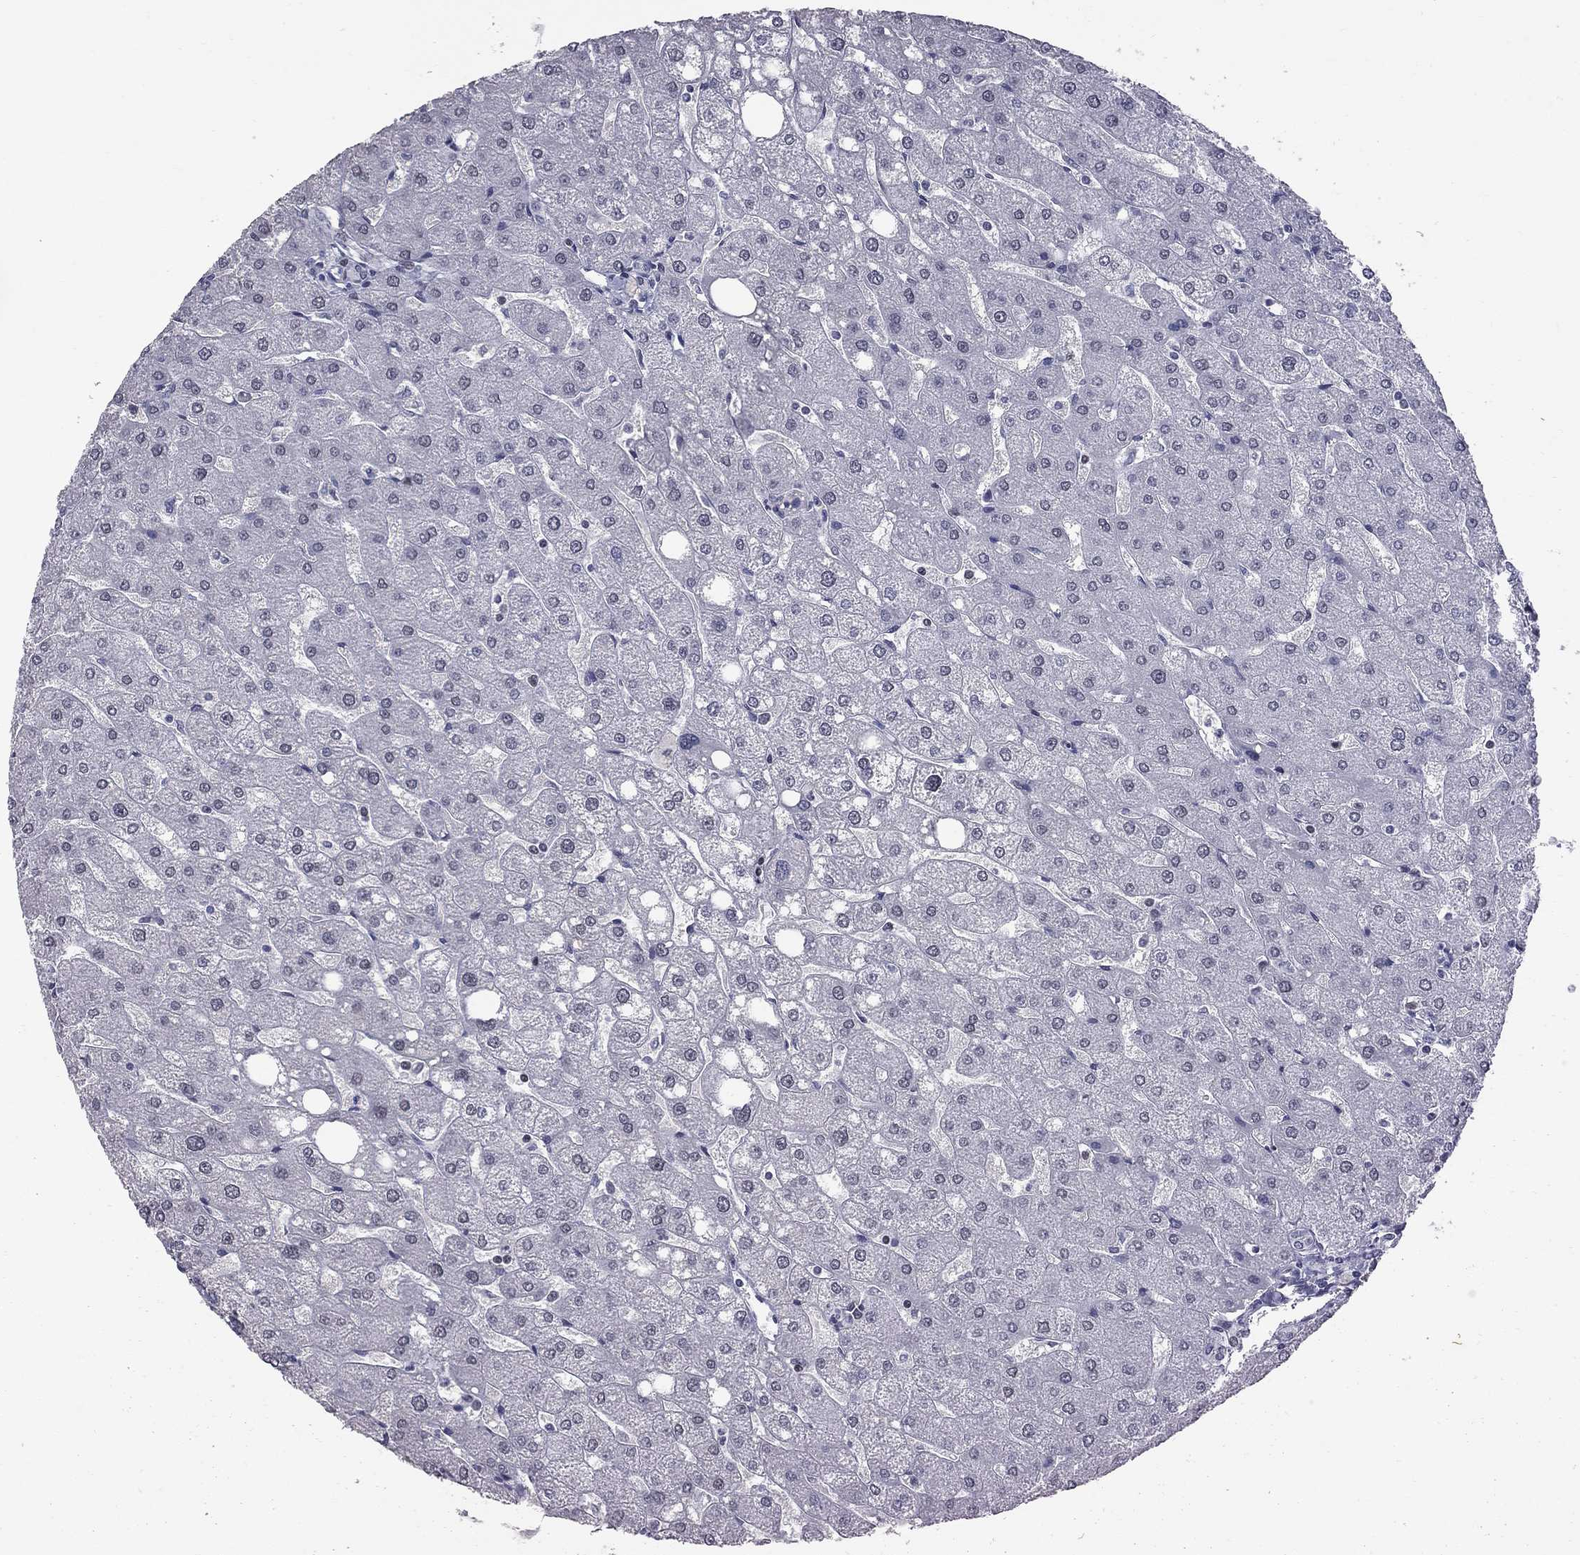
{"staining": {"intensity": "negative", "quantity": "none", "location": "none"}, "tissue": "liver", "cell_type": "Cholangiocytes", "image_type": "normal", "snomed": [{"axis": "morphology", "description": "Normal tissue, NOS"}, {"axis": "topography", "description": "Liver"}], "caption": "IHC histopathology image of unremarkable liver stained for a protein (brown), which reveals no expression in cholangiocytes. (DAB immunohistochemistry with hematoxylin counter stain).", "gene": "ZNF154", "patient": {"sex": "male", "age": 67}}